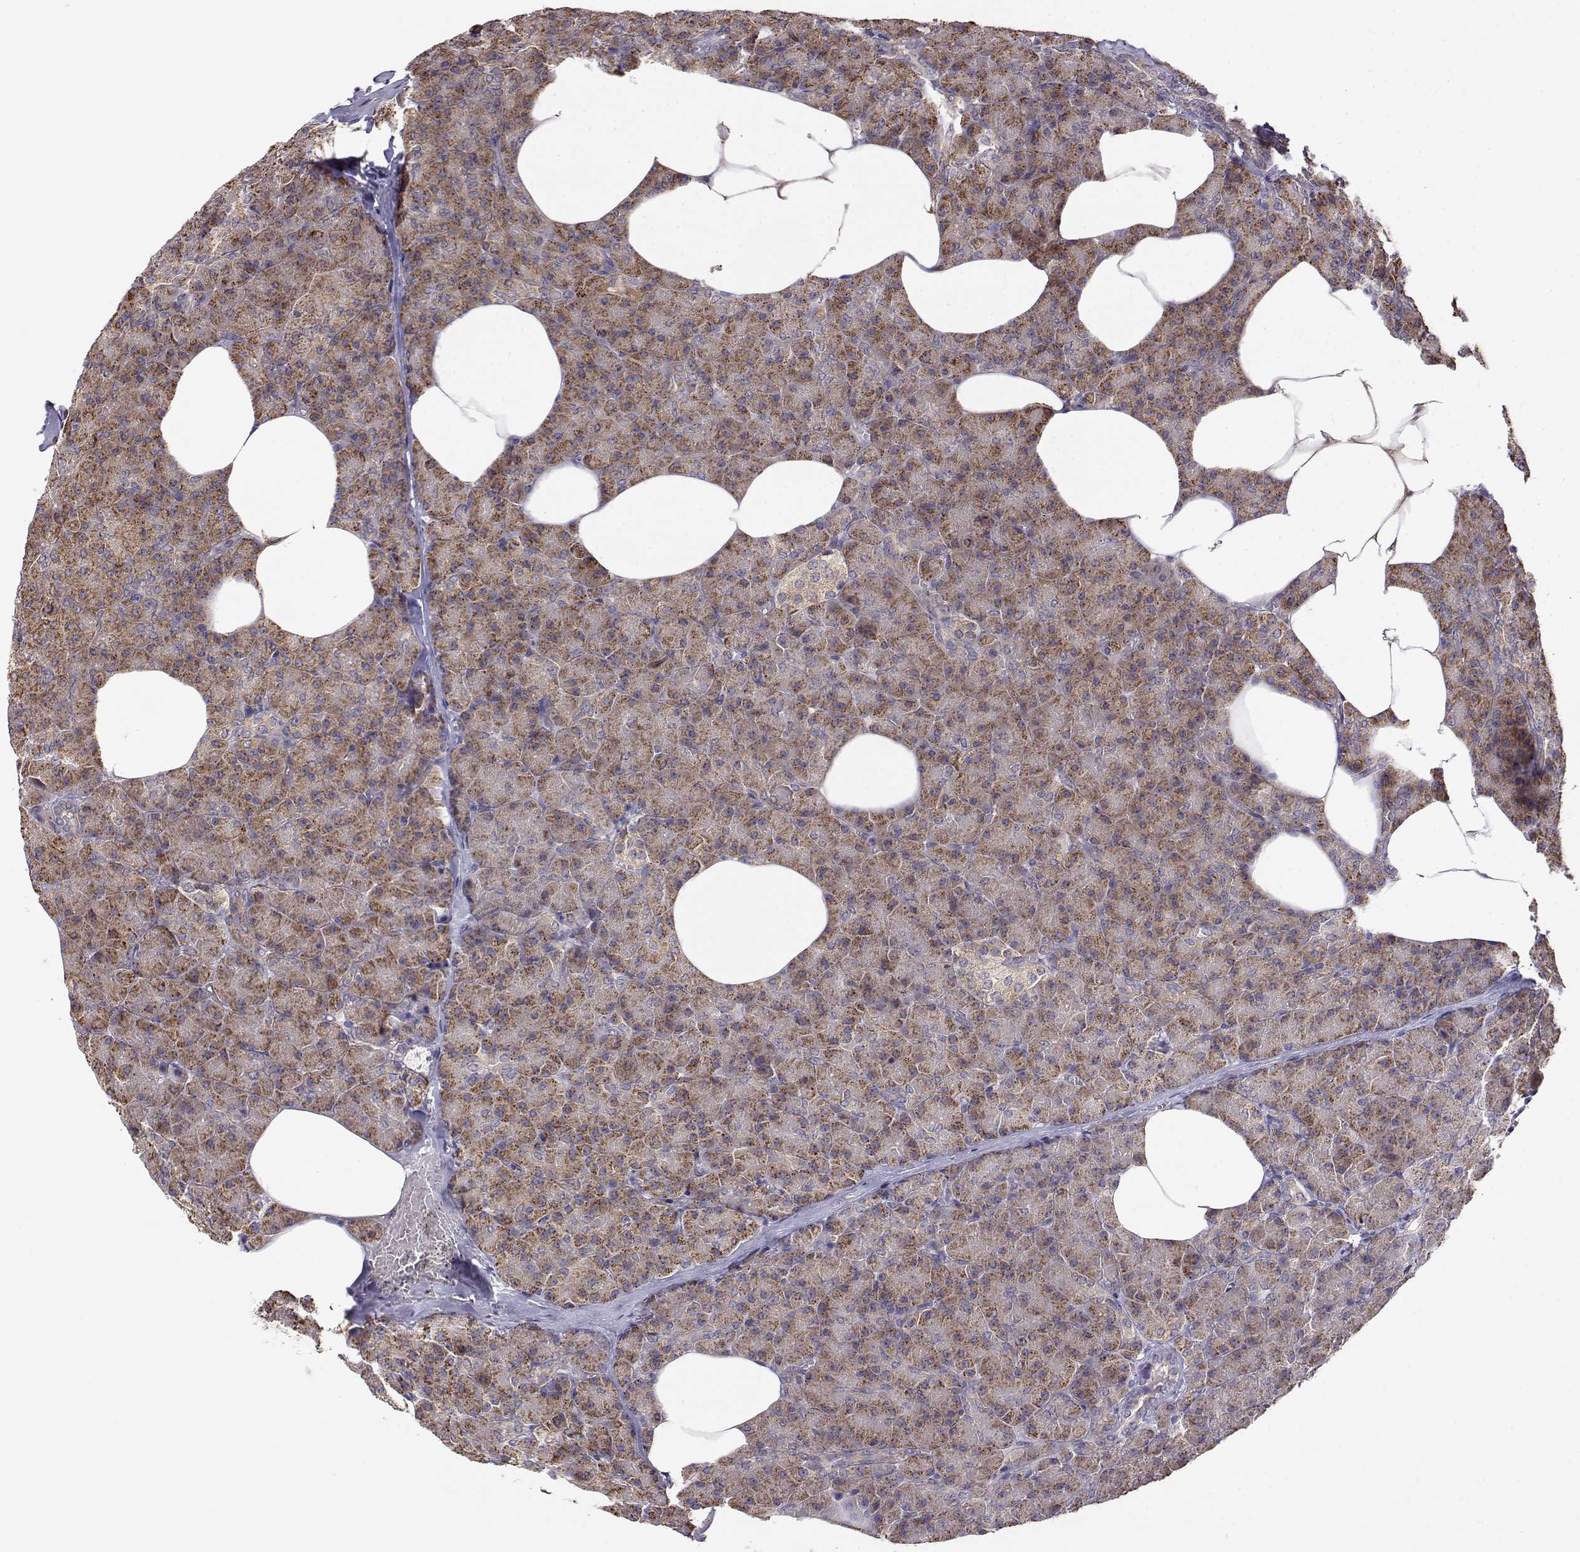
{"staining": {"intensity": "moderate", "quantity": ">75%", "location": "cytoplasmic/membranous"}, "tissue": "pancreas", "cell_type": "Exocrine glandular cells", "image_type": "normal", "snomed": [{"axis": "morphology", "description": "Normal tissue, NOS"}, {"axis": "topography", "description": "Pancreas"}], "caption": "Pancreas stained with DAB (3,3'-diaminobenzidine) immunohistochemistry exhibits medium levels of moderate cytoplasmic/membranous positivity in about >75% of exocrine glandular cells. (DAB (3,3'-diaminobenzidine) = brown stain, brightfield microscopy at high magnification).", "gene": "PAIP1", "patient": {"sex": "female", "age": 45}}